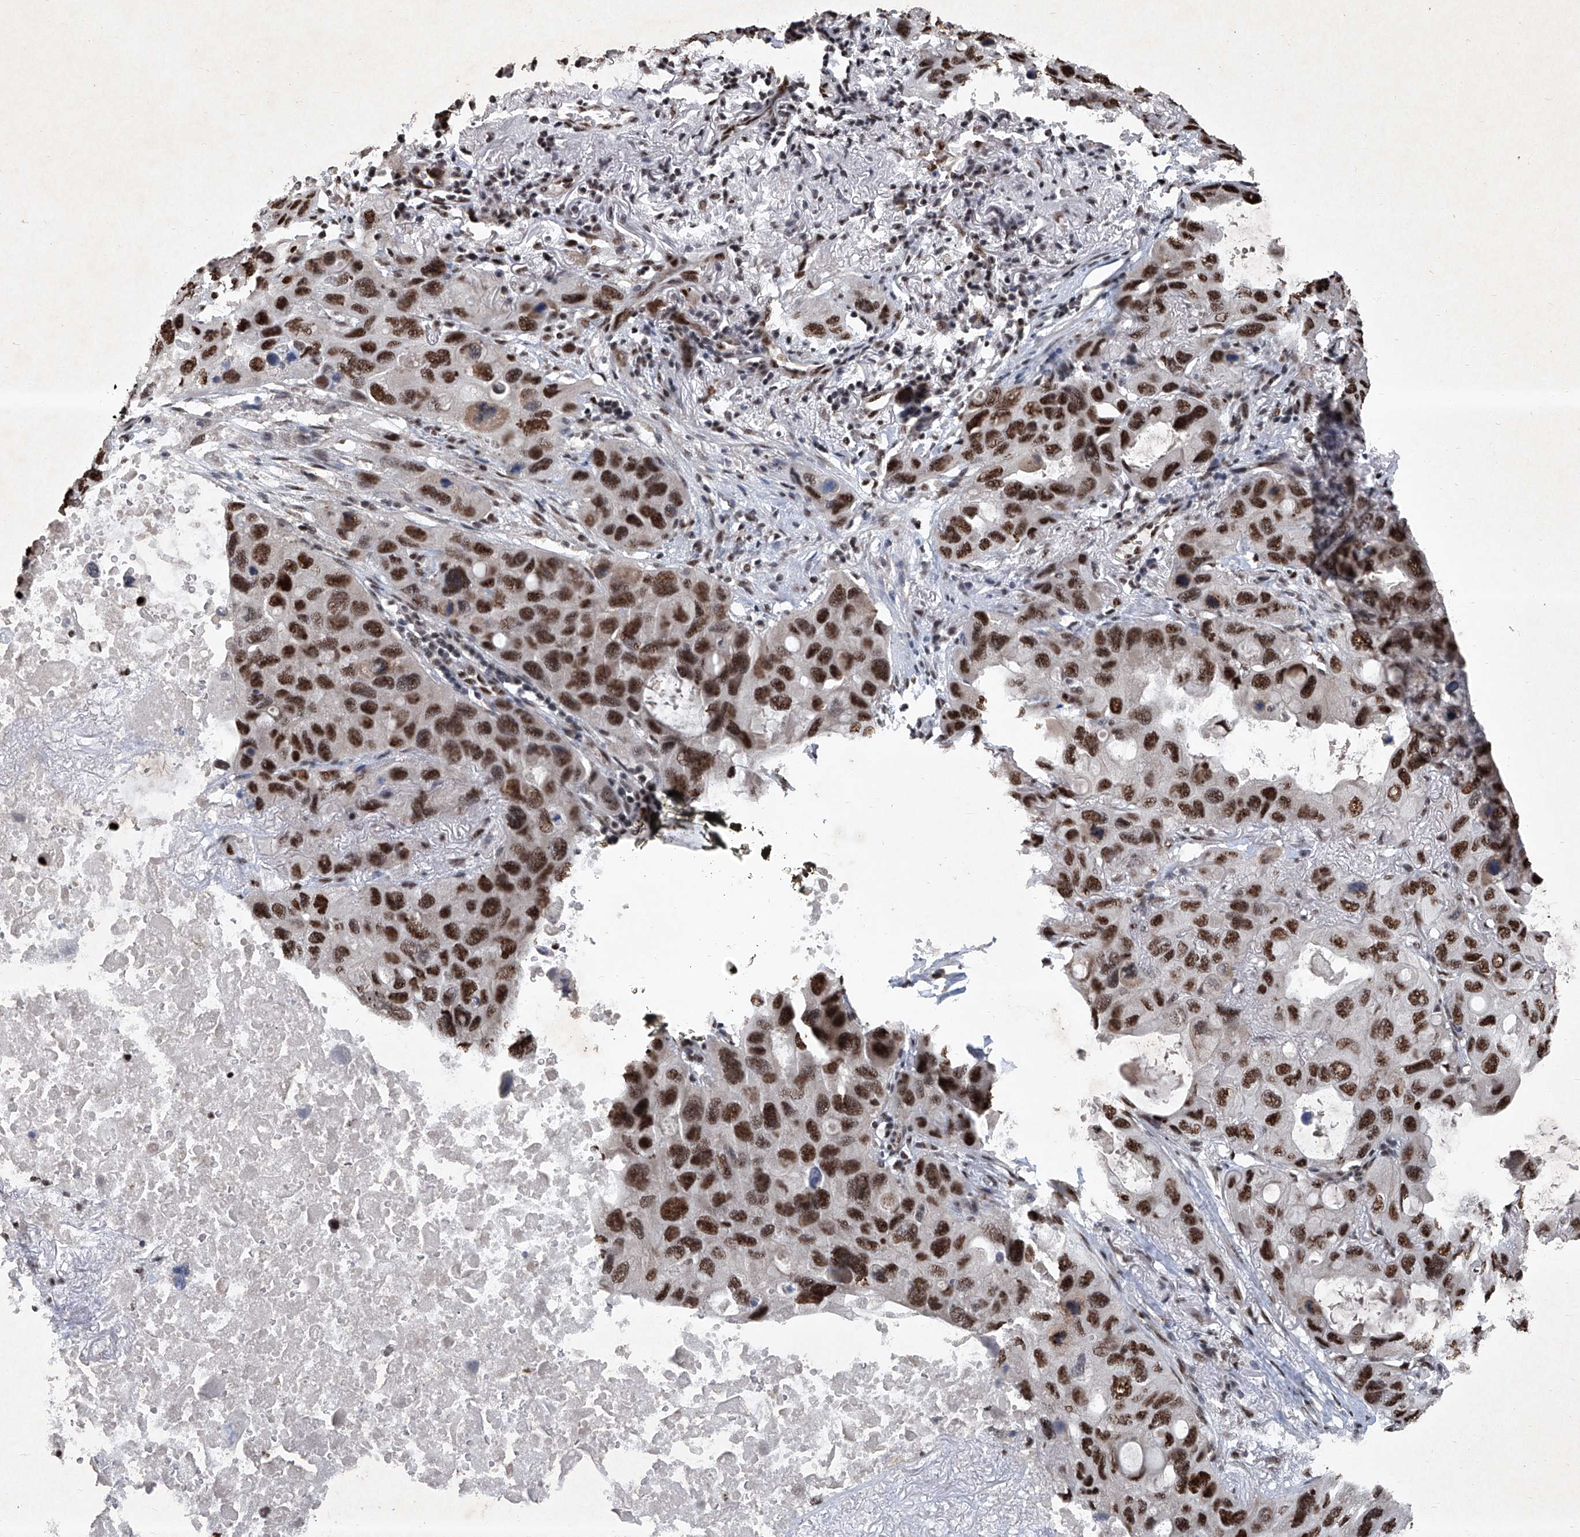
{"staining": {"intensity": "strong", "quantity": ">75%", "location": "nuclear"}, "tissue": "lung cancer", "cell_type": "Tumor cells", "image_type": "cancer", "snomed": [{"axis": "morphology", "description": "Squamous cell carcinoma, NOS"}, {"axis": "topography", "description": "Lung"}], "caption": "Protein staining of lung squamous cell carcinoma tissue demonstrates strong nuclear staining in about >75% of tumor cells.", "gene": "DDX39B", "patient": {"sex": "female", "age": 73}}